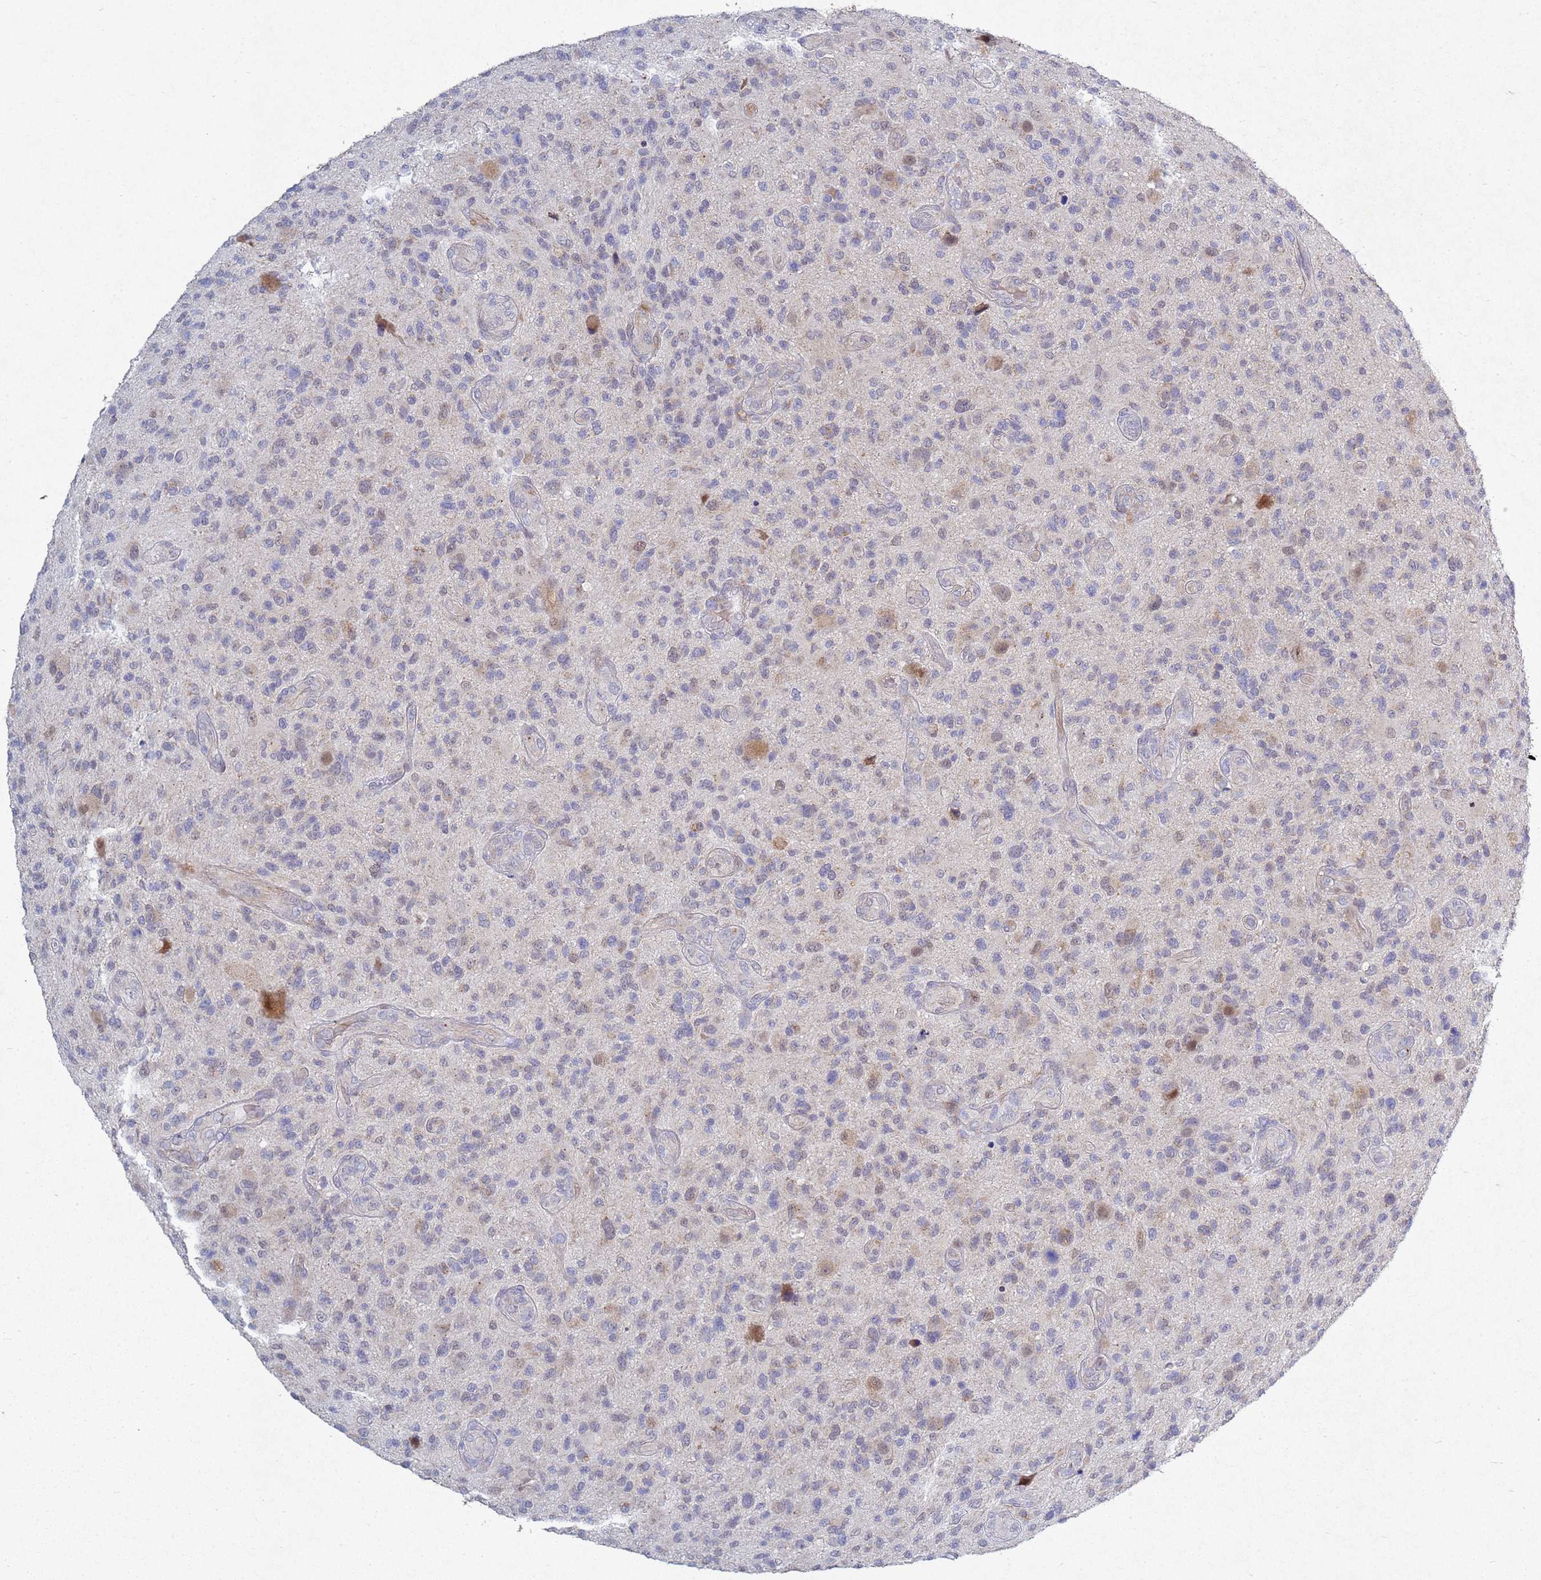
{"staining": {"intensity": "negative", "quantity": "none", "location": "none"}, "tissue": "glioma", "cell_type": "Tumor cells", "image_type": "cancer", "snomed": [{"axis": "morphology", "description": "Glioma, malignant, High grade"}, {"axis": "topography", "description": "Brain"}], "caption": "The histopathology image reveals no significant staining in tumor cells of malignant glioma (high-grade).", "gene": "TNPO2", "patient": {"sex": "male", "age": 47}}